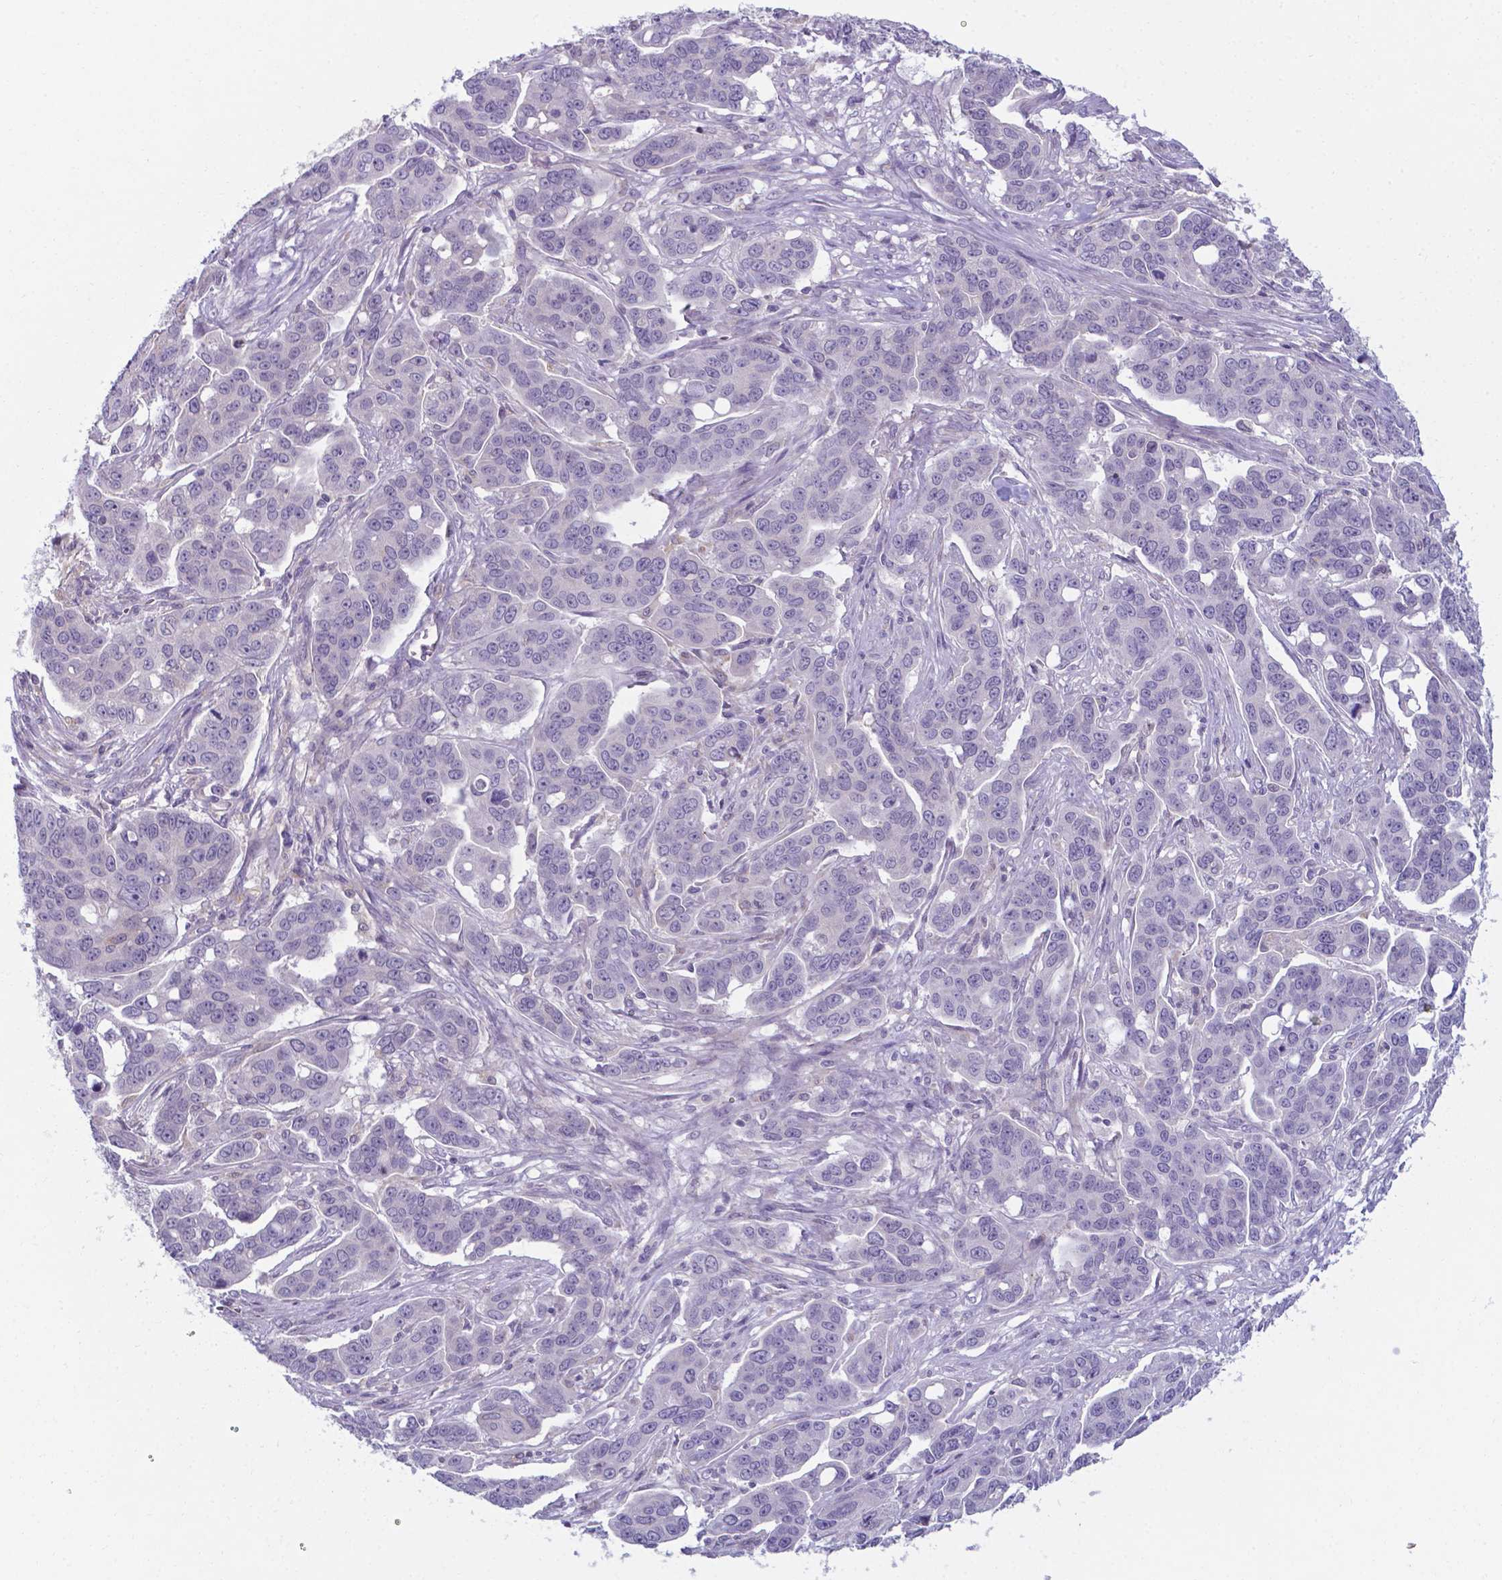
{"staining": {"intensity": "negative", "quantity": "none", "location": "none"}, "tissue": "ovarian cancer", "cell_type": "Tumor cells", "image_type": "cancer", "snomed": [{"axis": "morphology", "description": "Carcinoma, endometroid"}, {"axis": "topography", "description": "Ovary"}], "caption": "The IHC image has no significant staining in tumor cells of ovarian cancer (endometroid carcinoma) tissue.", "gene": "AP5B1", "patient": {"sex": "female", "age": 78}}